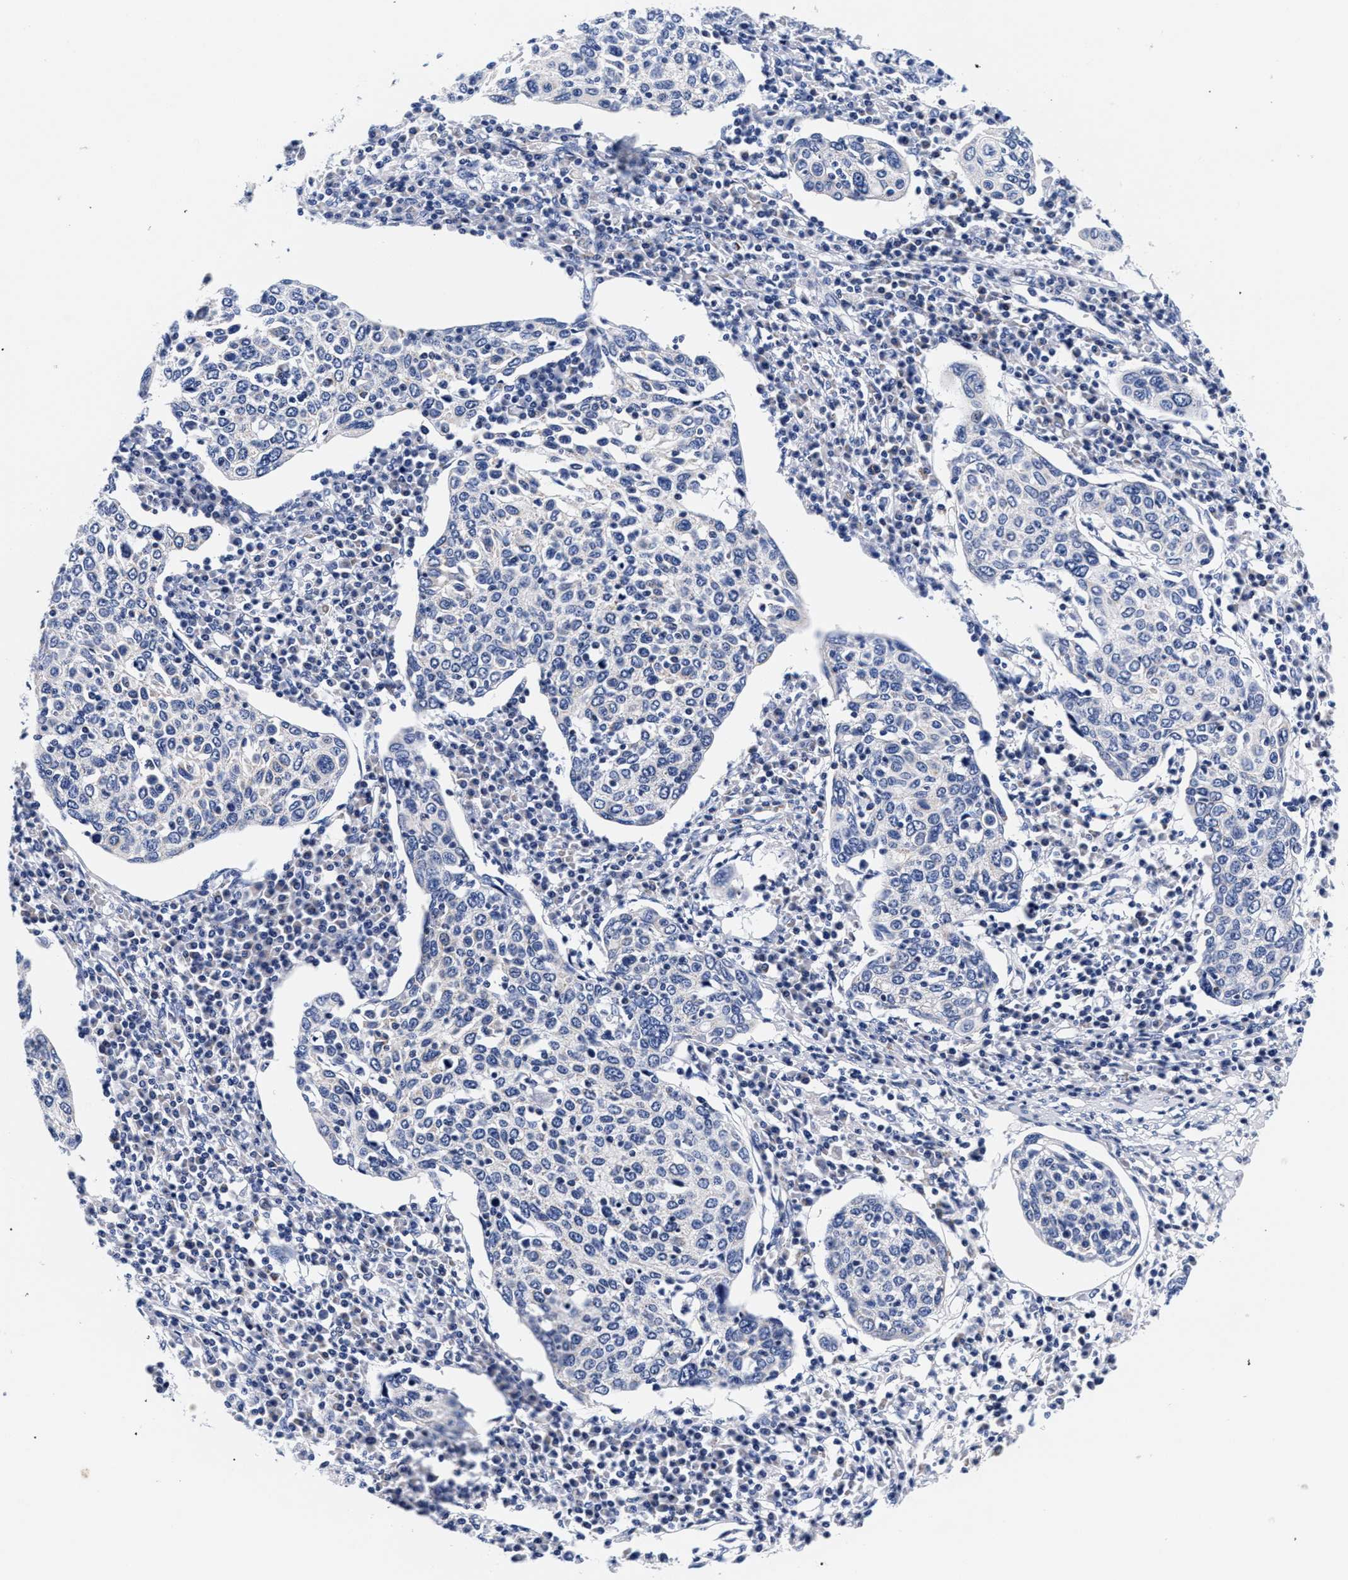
{"staining": {"intensity": "negative", "quantity": "none", "location": "none"}, "tissue": "cervical cancer", "cell_type": "Tumor cells", "image_type": "cancer", "snomed": [{"axis": "morphology", "description": "Squamous cell carcinoma, NOS"}, {"axis": "topography", "description": "Cervix"}], "caption": "Human cervical squamous cell carcinoma stained for a protein using immunohistochemistry (IHC) shows no positivity in tumor cells.", "gene": "RAB3B", "patient": {"sex": "female", "age": 40}}